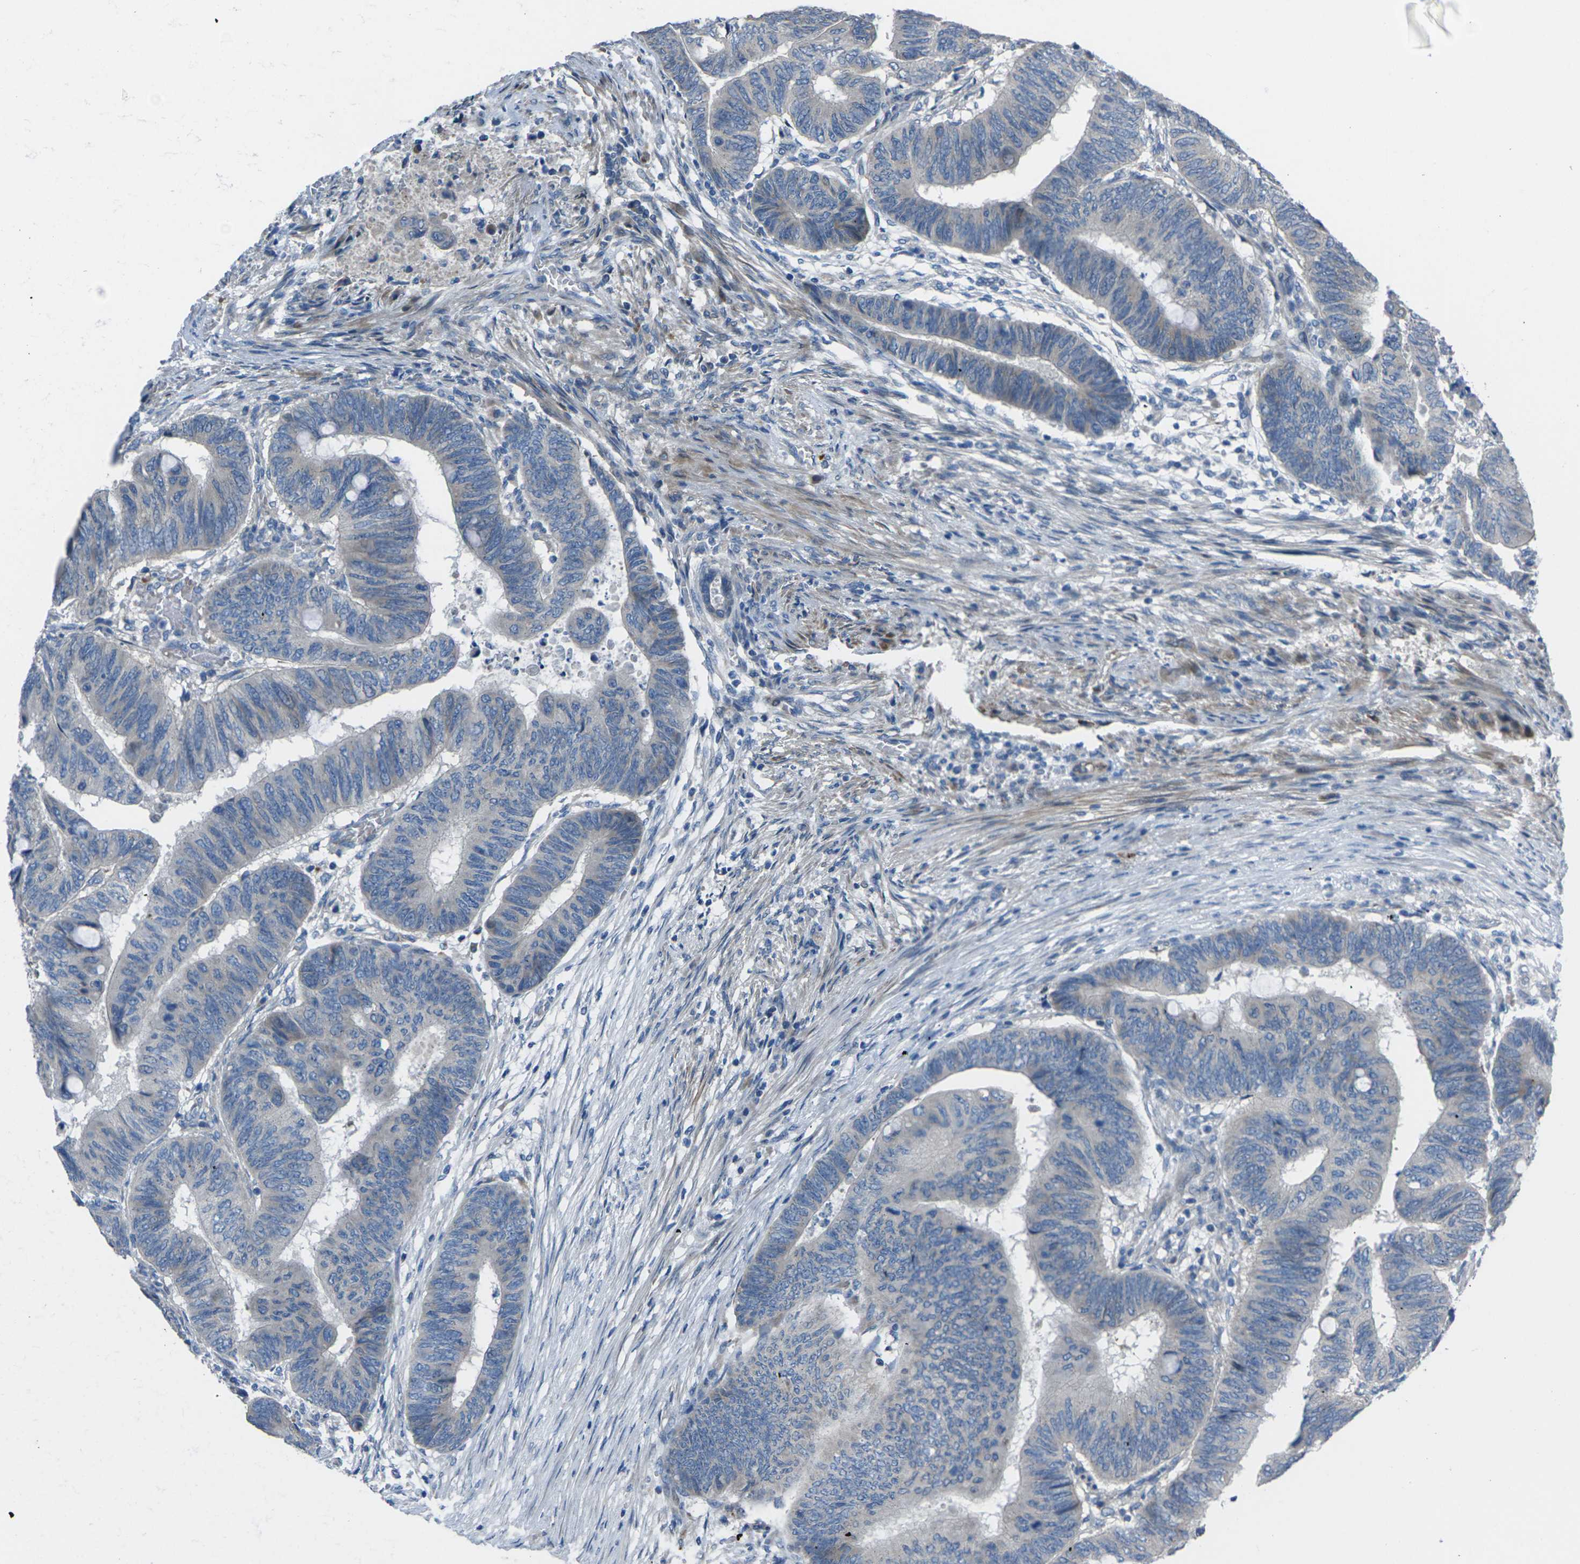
{"staining": {"intensity": "negative", "quantity": "none", "location": "none"}, "tissue": "colorectal cancer", "cell_type": "Tumor cells", "image_type": "cancer", "snomed": [{"axis": "morphology", "description": "Normal tissue, NOS"}, {"axis": "morphology", "description": "Adenocarcinoma, NOS"}, {"axis": "topography", "description": "Rectum"}, {"axis": "topography", "description": "Peripheral nerve tissue"}], "caption": "High magnification brightfield microscopy of colorectal cancer (adenocarcinoma) stained with DAB (3,3'-diaminobenzidine) (brown) and counterstained with hematoxylin (blue): tumor cells show no significant positivity.", "gene": "EDNRA", "patient": {"sex": "male", "age": 92}}